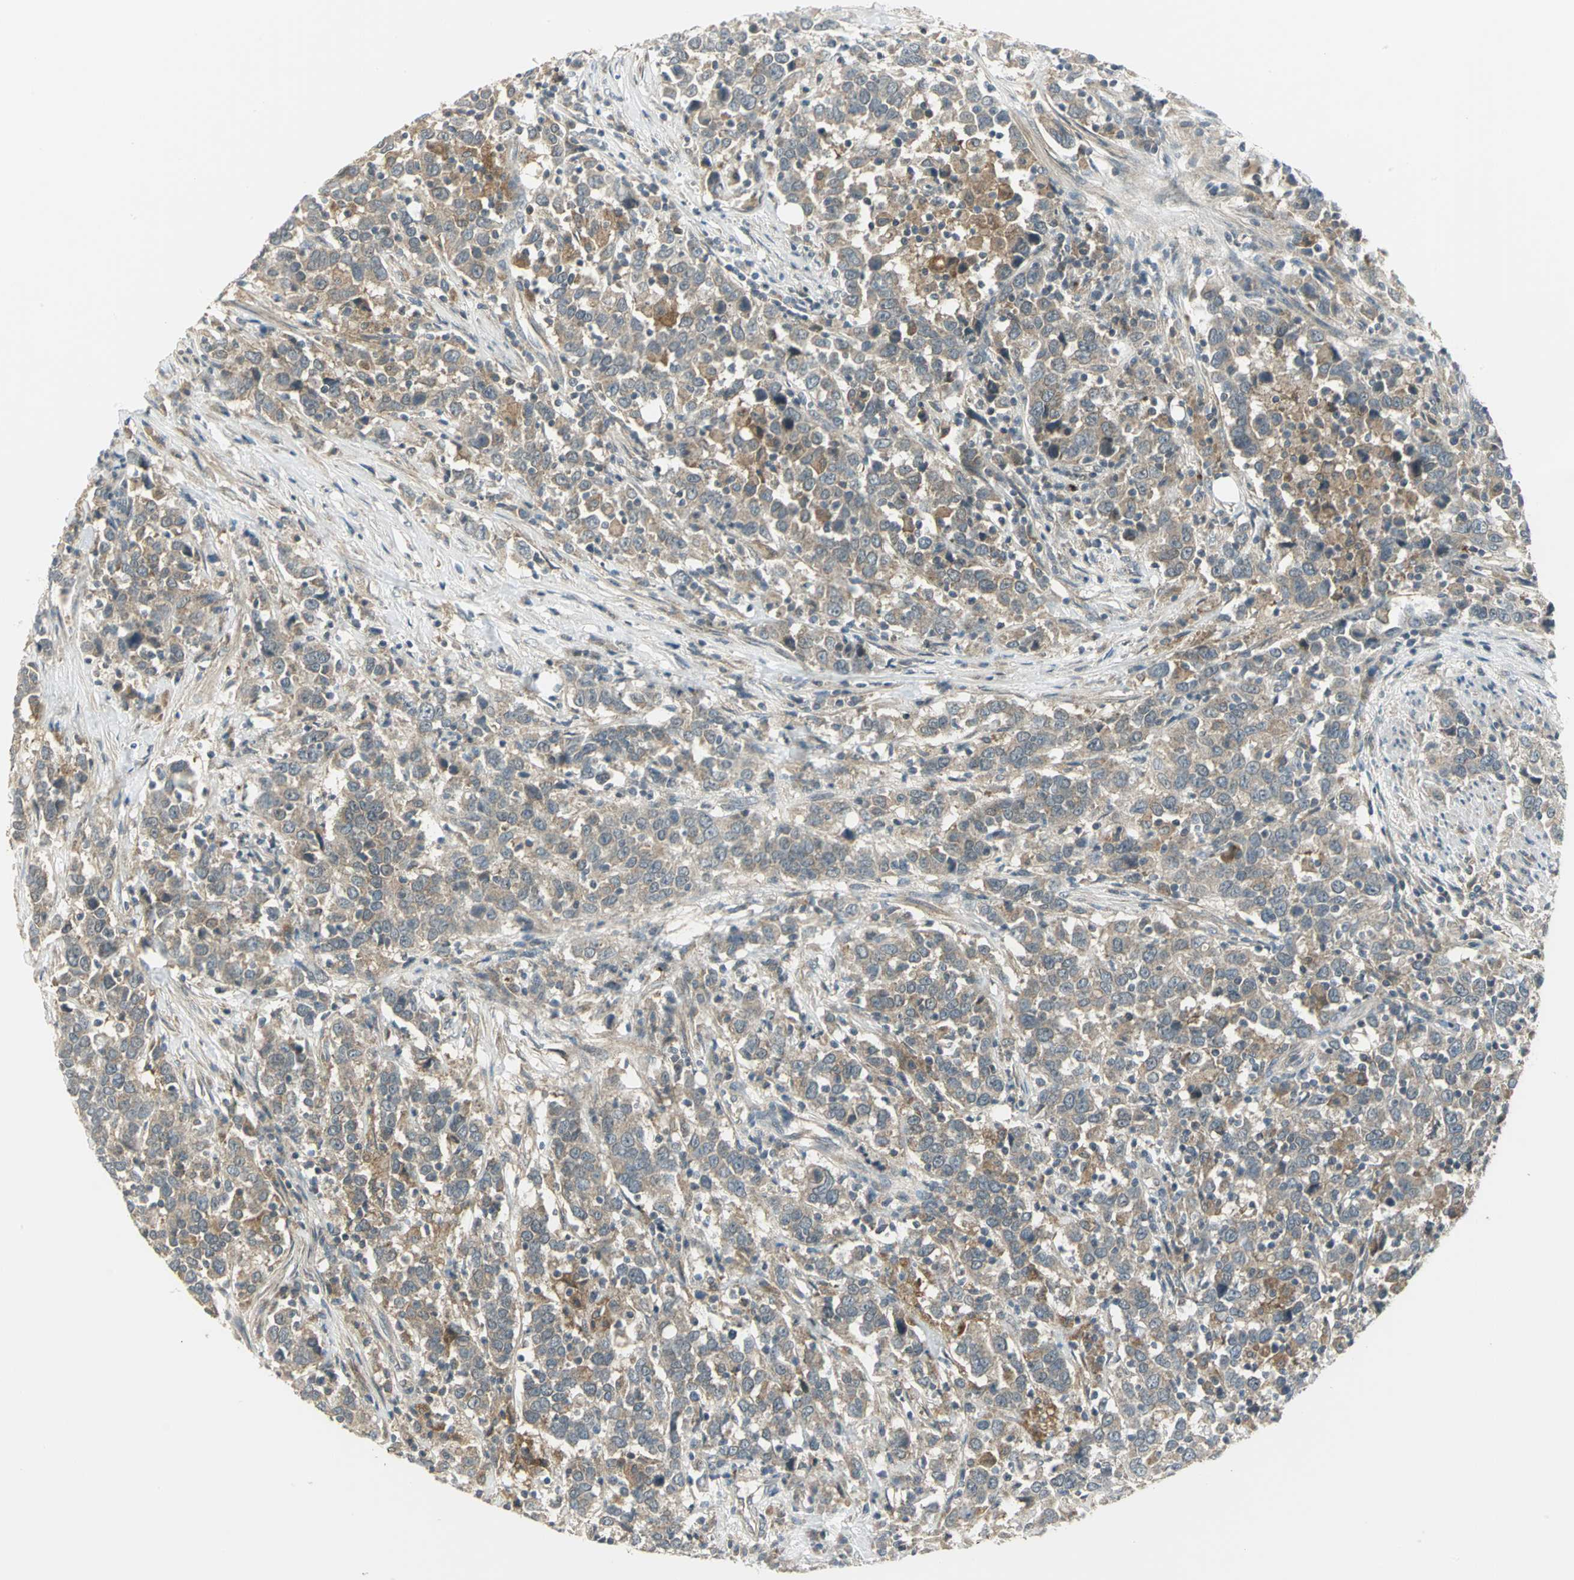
{"staining": {"intensity": "moderate", "quantity": ">75%", "location": "cytoplasmic/membranous"}, "tissue": "urothelial cancer", "cell_type": "Tumor cells", "image_type": "cancer", "snomed": [{"axis": "morphology", "description": "Urothelial carcinoma, High grade"}, {"axis": "topography", "description": "Urinary bladder"}], "caption": "Protein expression analysis of human urothelial cancer reveals moderate cytoplasmic/membranous staining in about >75% of tumor cells.", "gene": "MAPK8IP3", "patient": {"sex": "male", "age": 61}}